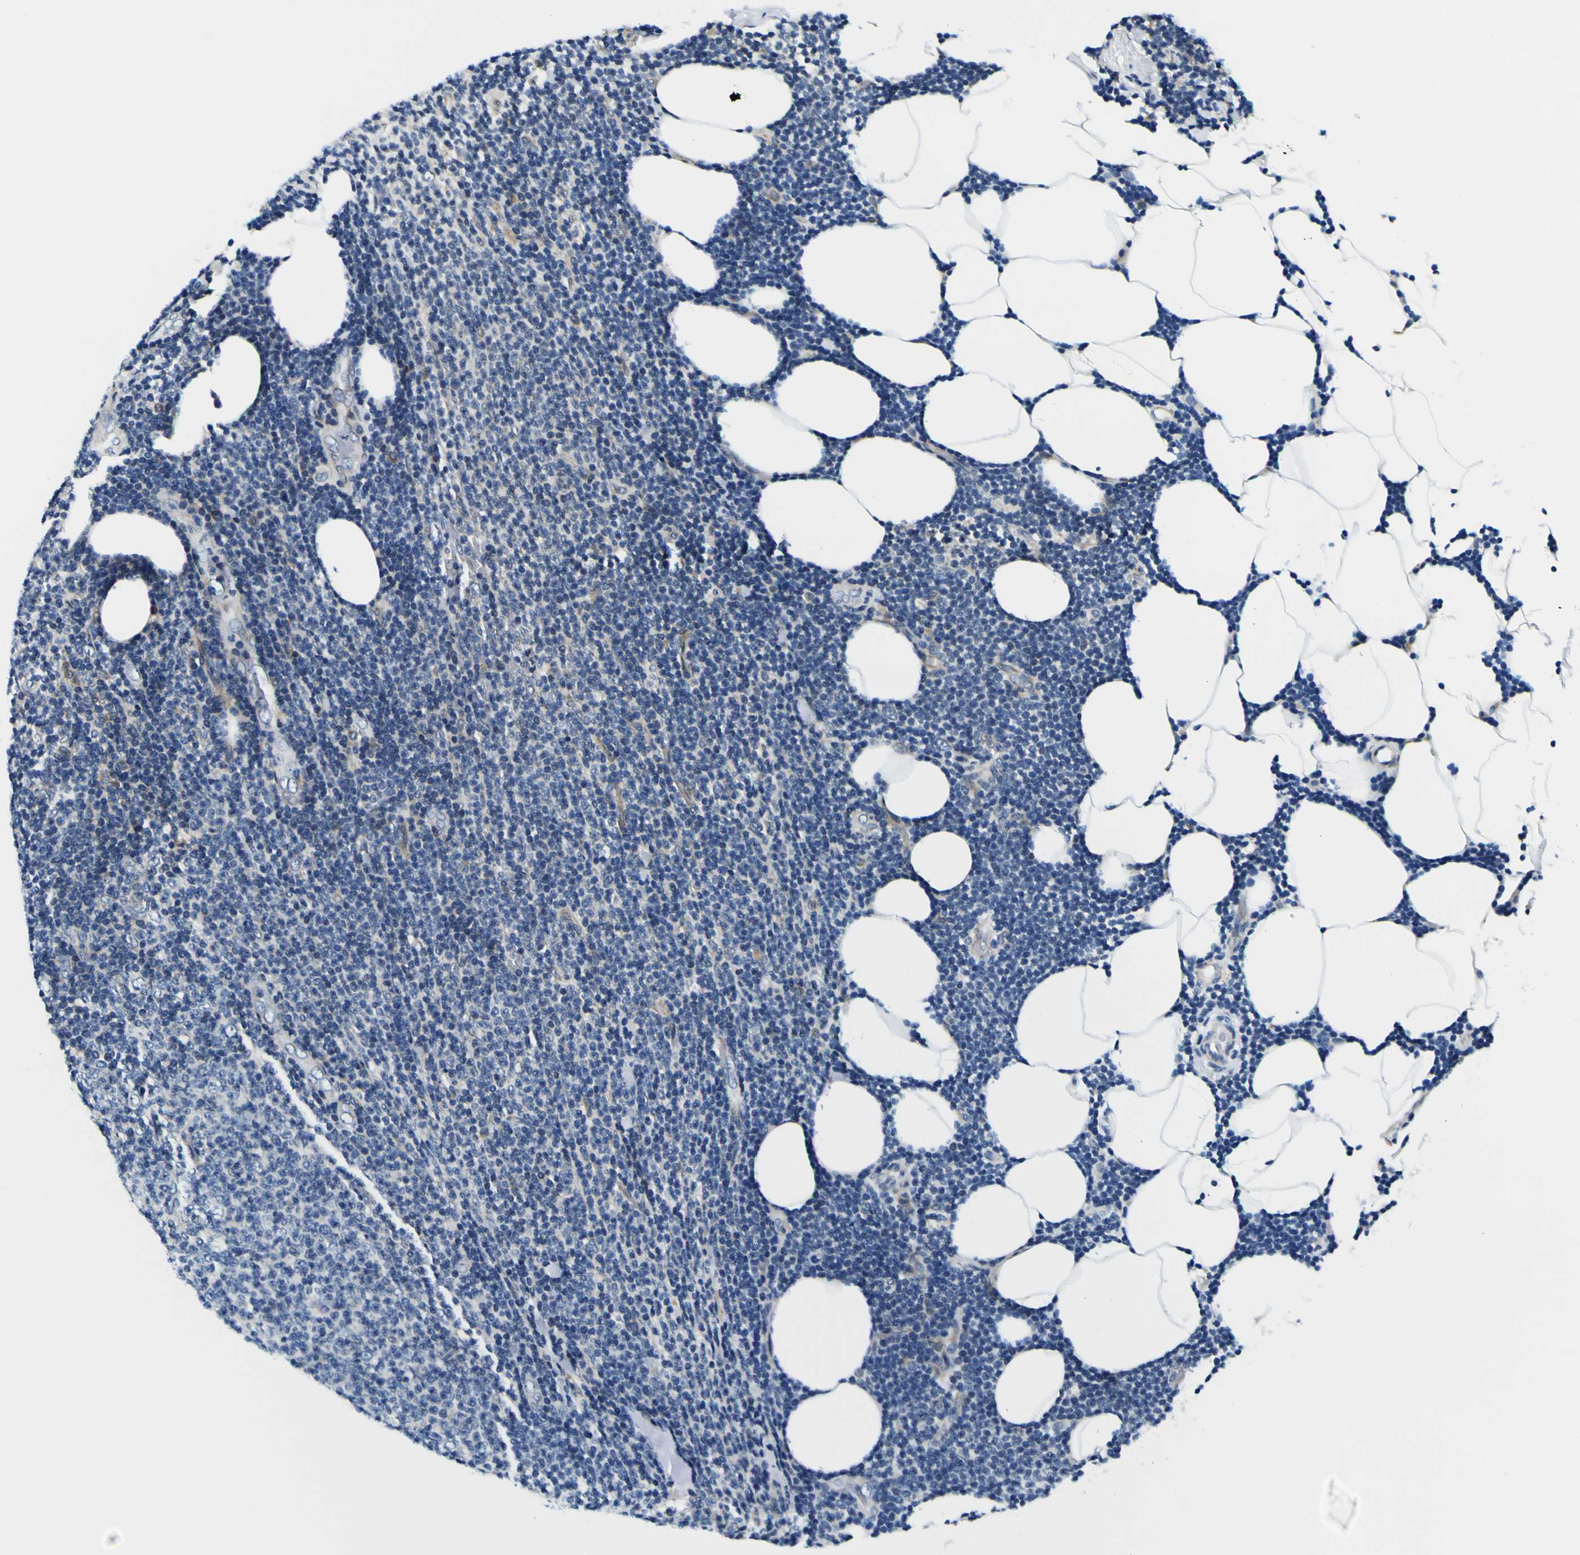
{"staining": {"intensity": "negative", "quantity": "none", "location": "none"}, "tissue": "lymphoma", "cell_type": "Tumor cells", "image_type": "cancer", "snomed": [{"axis": "morphology", "description": "Malignant lymphoma, non-Hodgkin's type, Low grade"}, {"axis": "topography", "description": "Lymph node"}], "caption": "Image shows no protein staining in tumor cells of lymphoma tissue.", "gene": "NLRP3", "patient": {"sex": "male", "age": 66}}